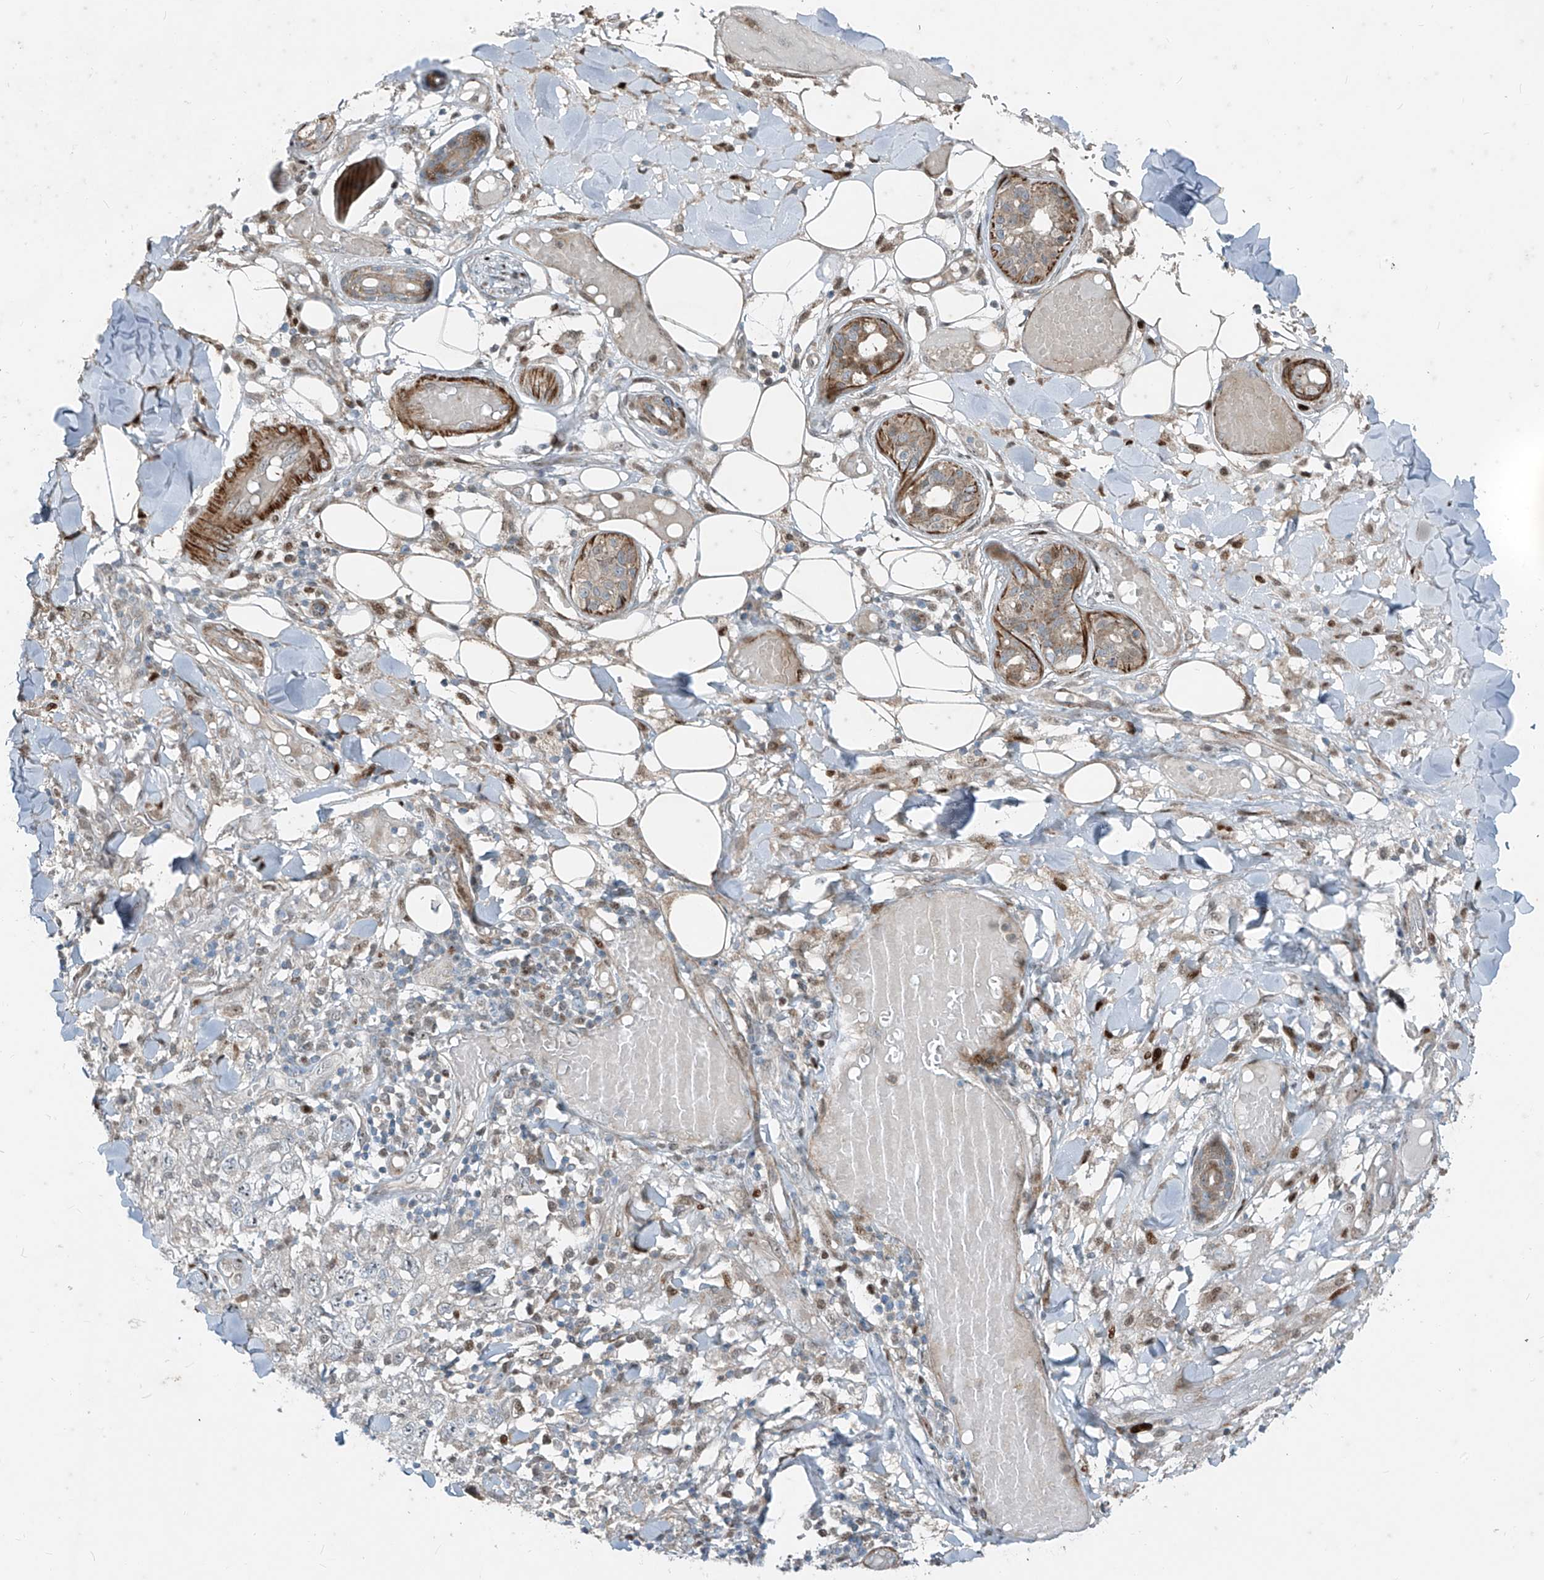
{"staining": {"intensity": "moderate", "quantity": "<25%", "location": "cytoplasmic/membranous"}, "tissue": "skin cancer", "cell_type": "Tumor cells", "image_type": "cancer", "snomed": [{"axis": "morphology", "description": "Squamous cell carcinoma, NOS"}, {"axis": "topography", "description": "Skin"}], "caption": "Immunohistochemical staining of human skin cancer reveals moderate cytoplasmic/membranous protein staining in about <25% of tumor cells.", "gene": "PPCS", "patient": {"sex": "female", "age": 88}}